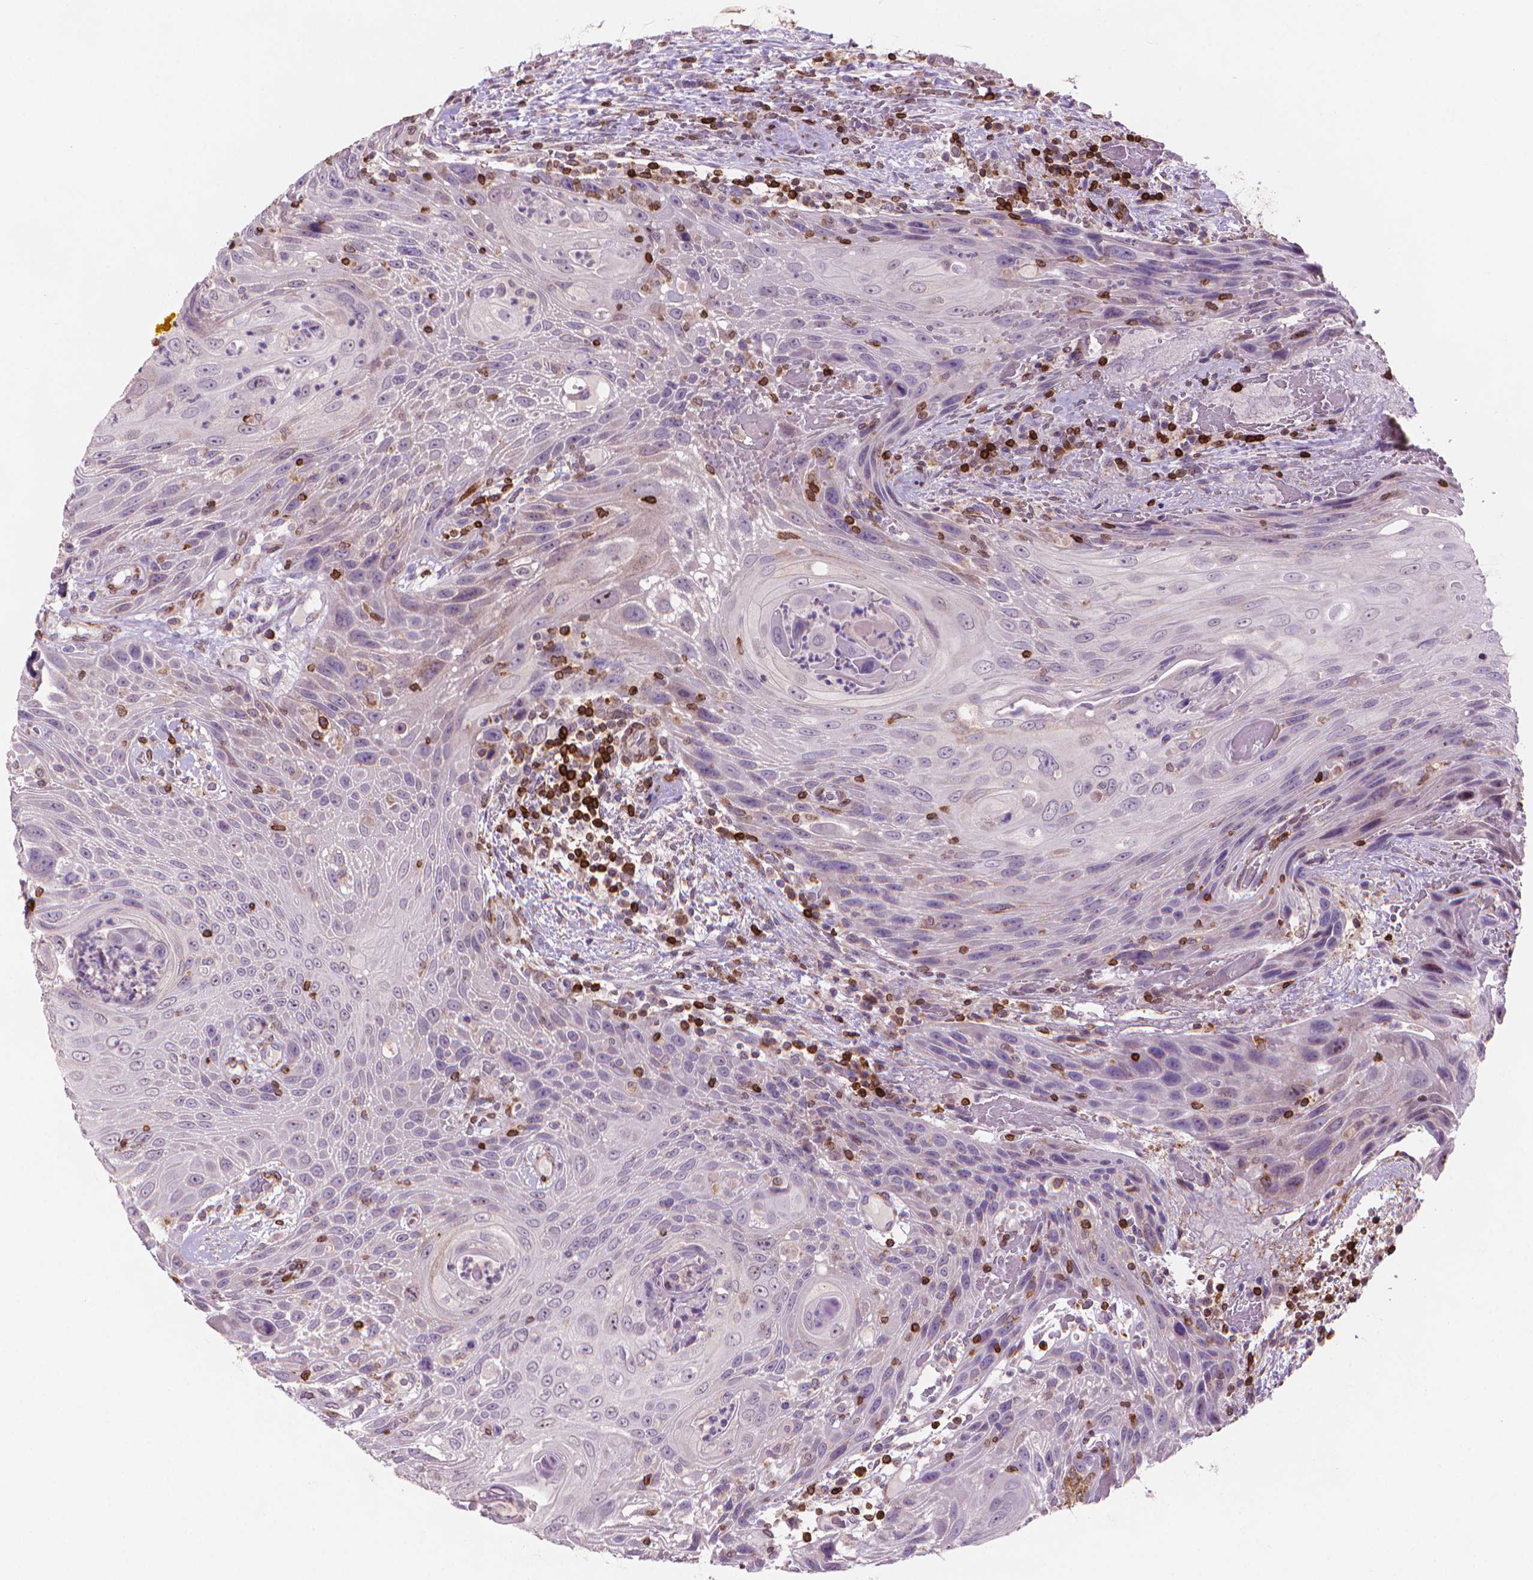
{"staining": {"intensity": "weak", "quantity": "<25%", "location": "cytoplasmic/membranous"}, "tissue": "head and neck cancer", "cell_type": "Tumor cells", "image_type": "cancer", "snomed": [{"axis": "morphology", "description": "Squamous cell carcinoma, NOS"}, {"axis": "topography", "description": "Head-Neck"}], "caption": "This photomicrograph is of head and neck squamous cell carcinoma stained with immunohistochemistry to label a protein in brown with the nuclei are counter-stained blue. There is no positivity in tumor cells.", "gene": "BCL2", "patient": {"sex": "male", "age": 69}}